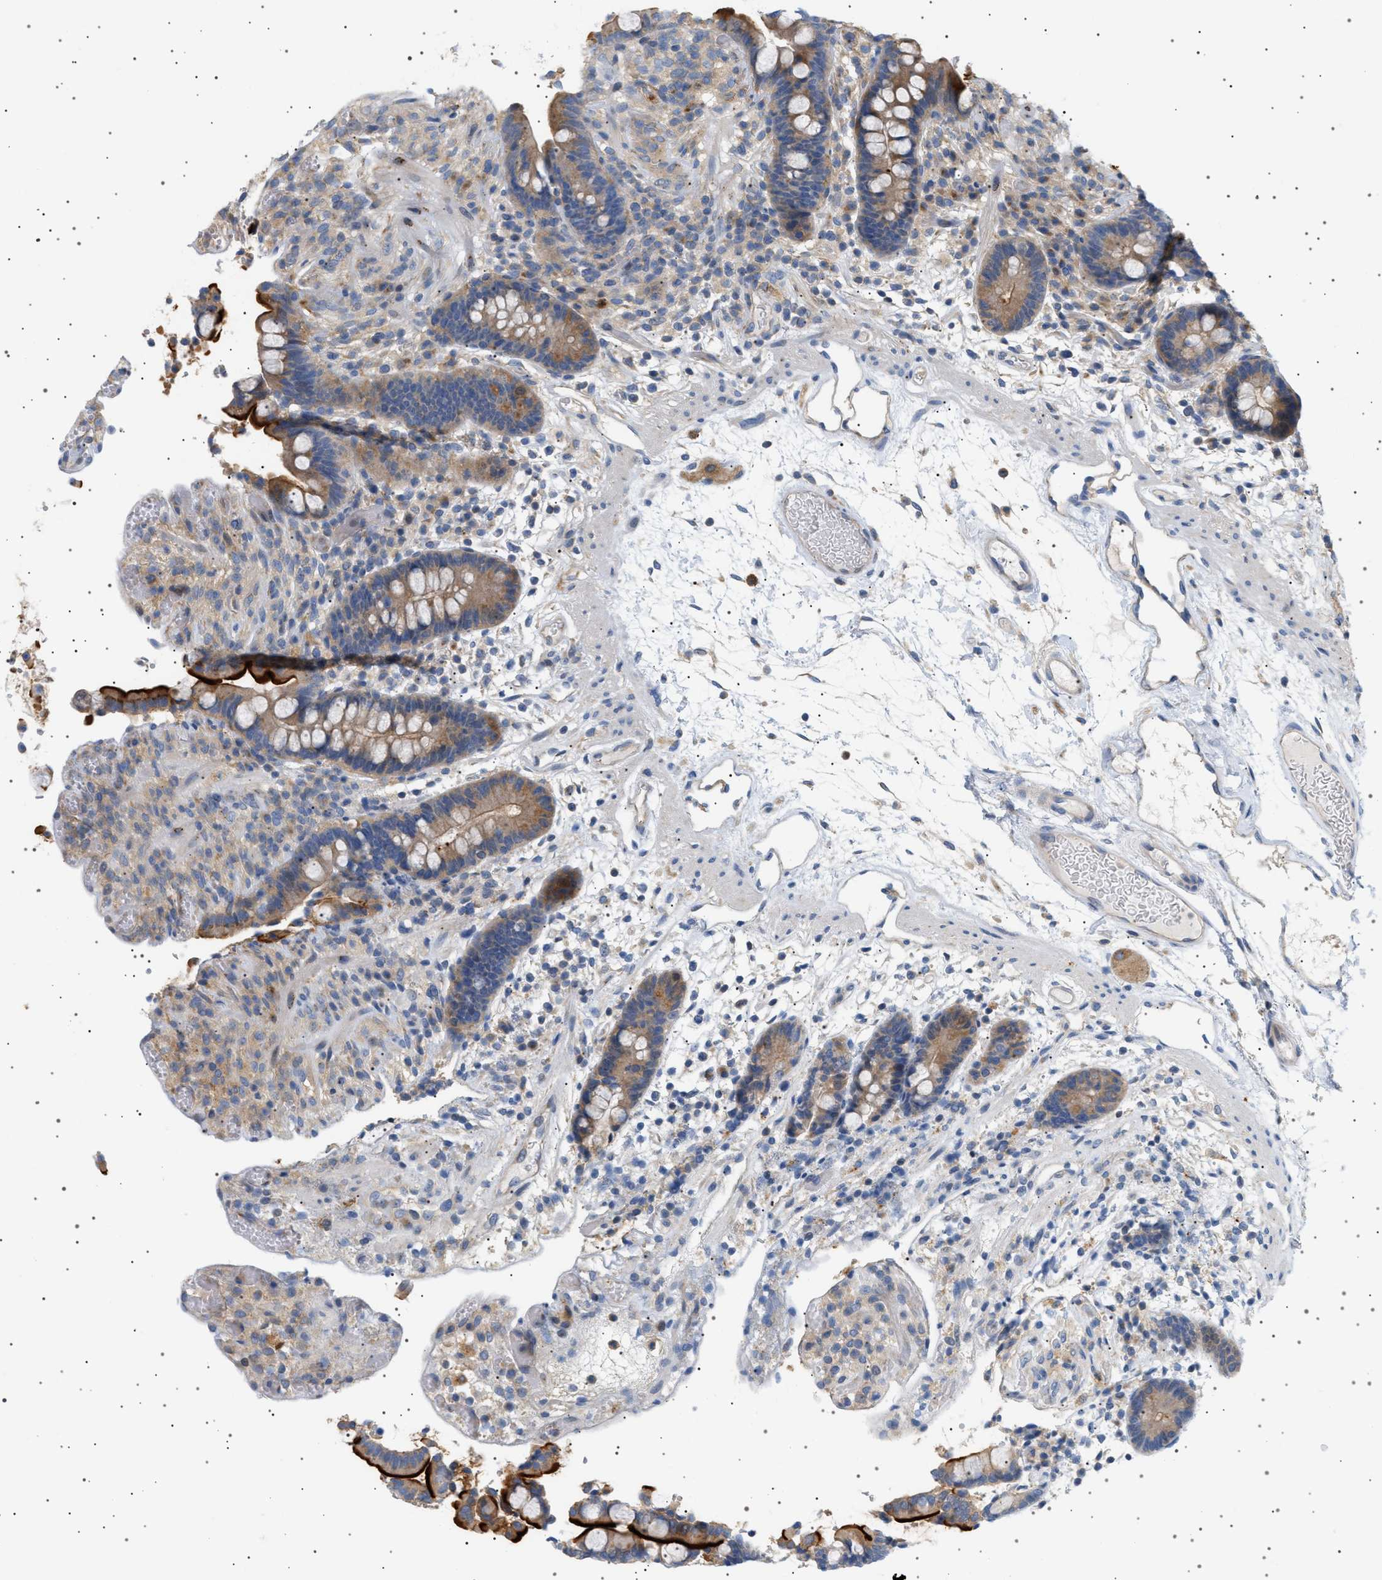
{"staining": {"intensity": "weak", "quantity": "25%-75%", "location": "cytoplasmic/membranous"}, "tissue": "colon", "cell_type": "Endothelial cells", "image_type": "normal", "snomed": [{"axis": "morphology", "description": "Normal tissue, NOS"}, {"axis": "topography", "description": "Colon"}], "caption": "Immunohistochemistry (IHC) image of normal colon stained for a protein (brown), which demonstrates low levels of weak cytoplasmic/membranous expression in approximately 25%-75% of endothelial cells.", "gene": "ADCY10", "patient": {"sex": "male", "age": 73}}